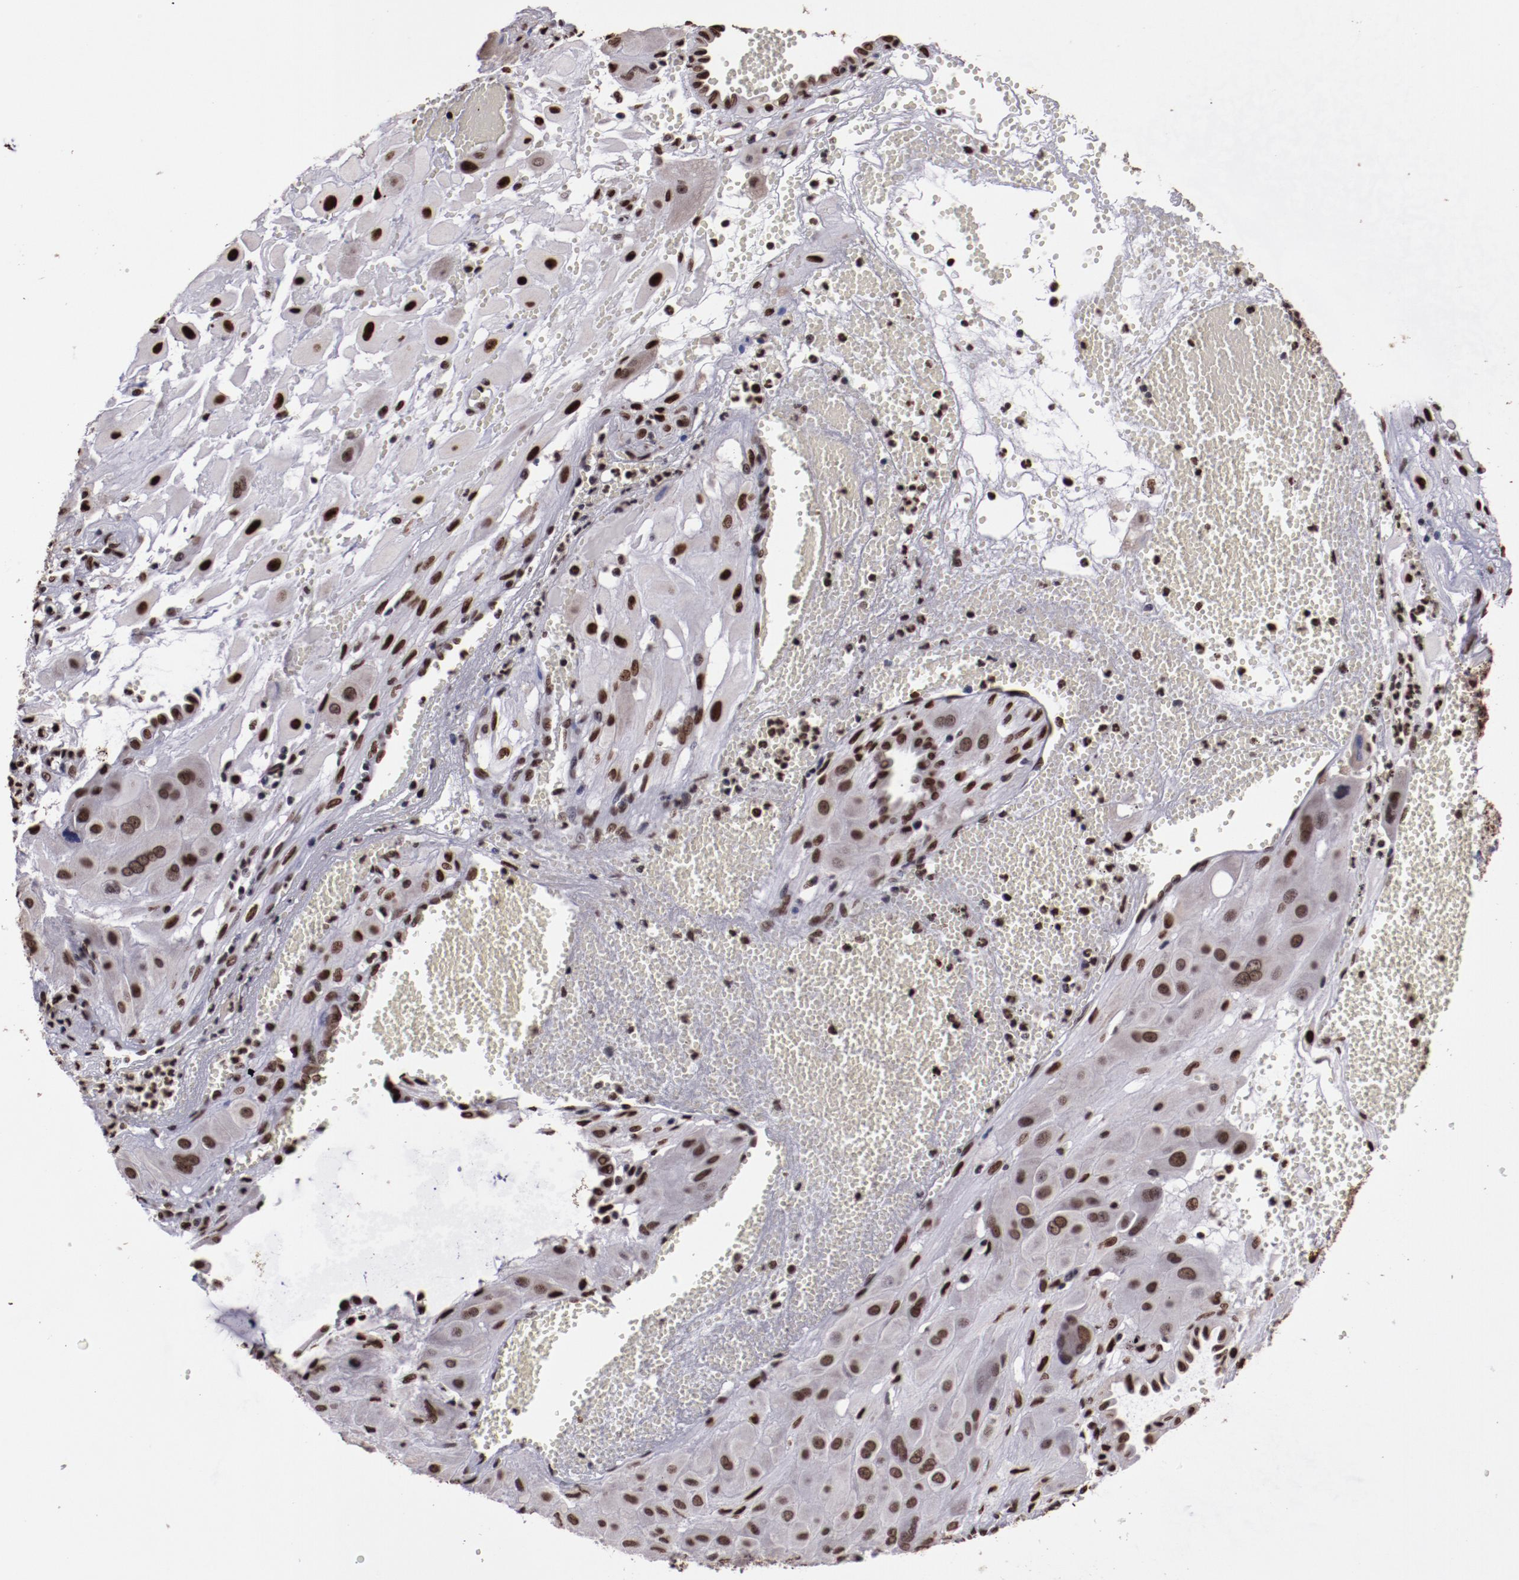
{"staining": {"intensity": "strong", "quantity": ">75%", "location": "nuclear"}, "tissue": "cervical cancer", "cell_type": "Tumor cells", "image_type": "cancer", "snomed": [{"axis": "morphology", "description": "Squamous cell carcinoma, NOS"}, {"axis": "topography", "description": "Cervix"}], "caption": "Immunohistochemistry (DAB (3,3'-diaminobenzidine)) staining of human cervical squamous cell carcinoma demonstrates strong nuclear protein positivity in approximately >75% of tumor cells.", "gene": "APEX1", "patient": {"sex": "female", "age": 34}}